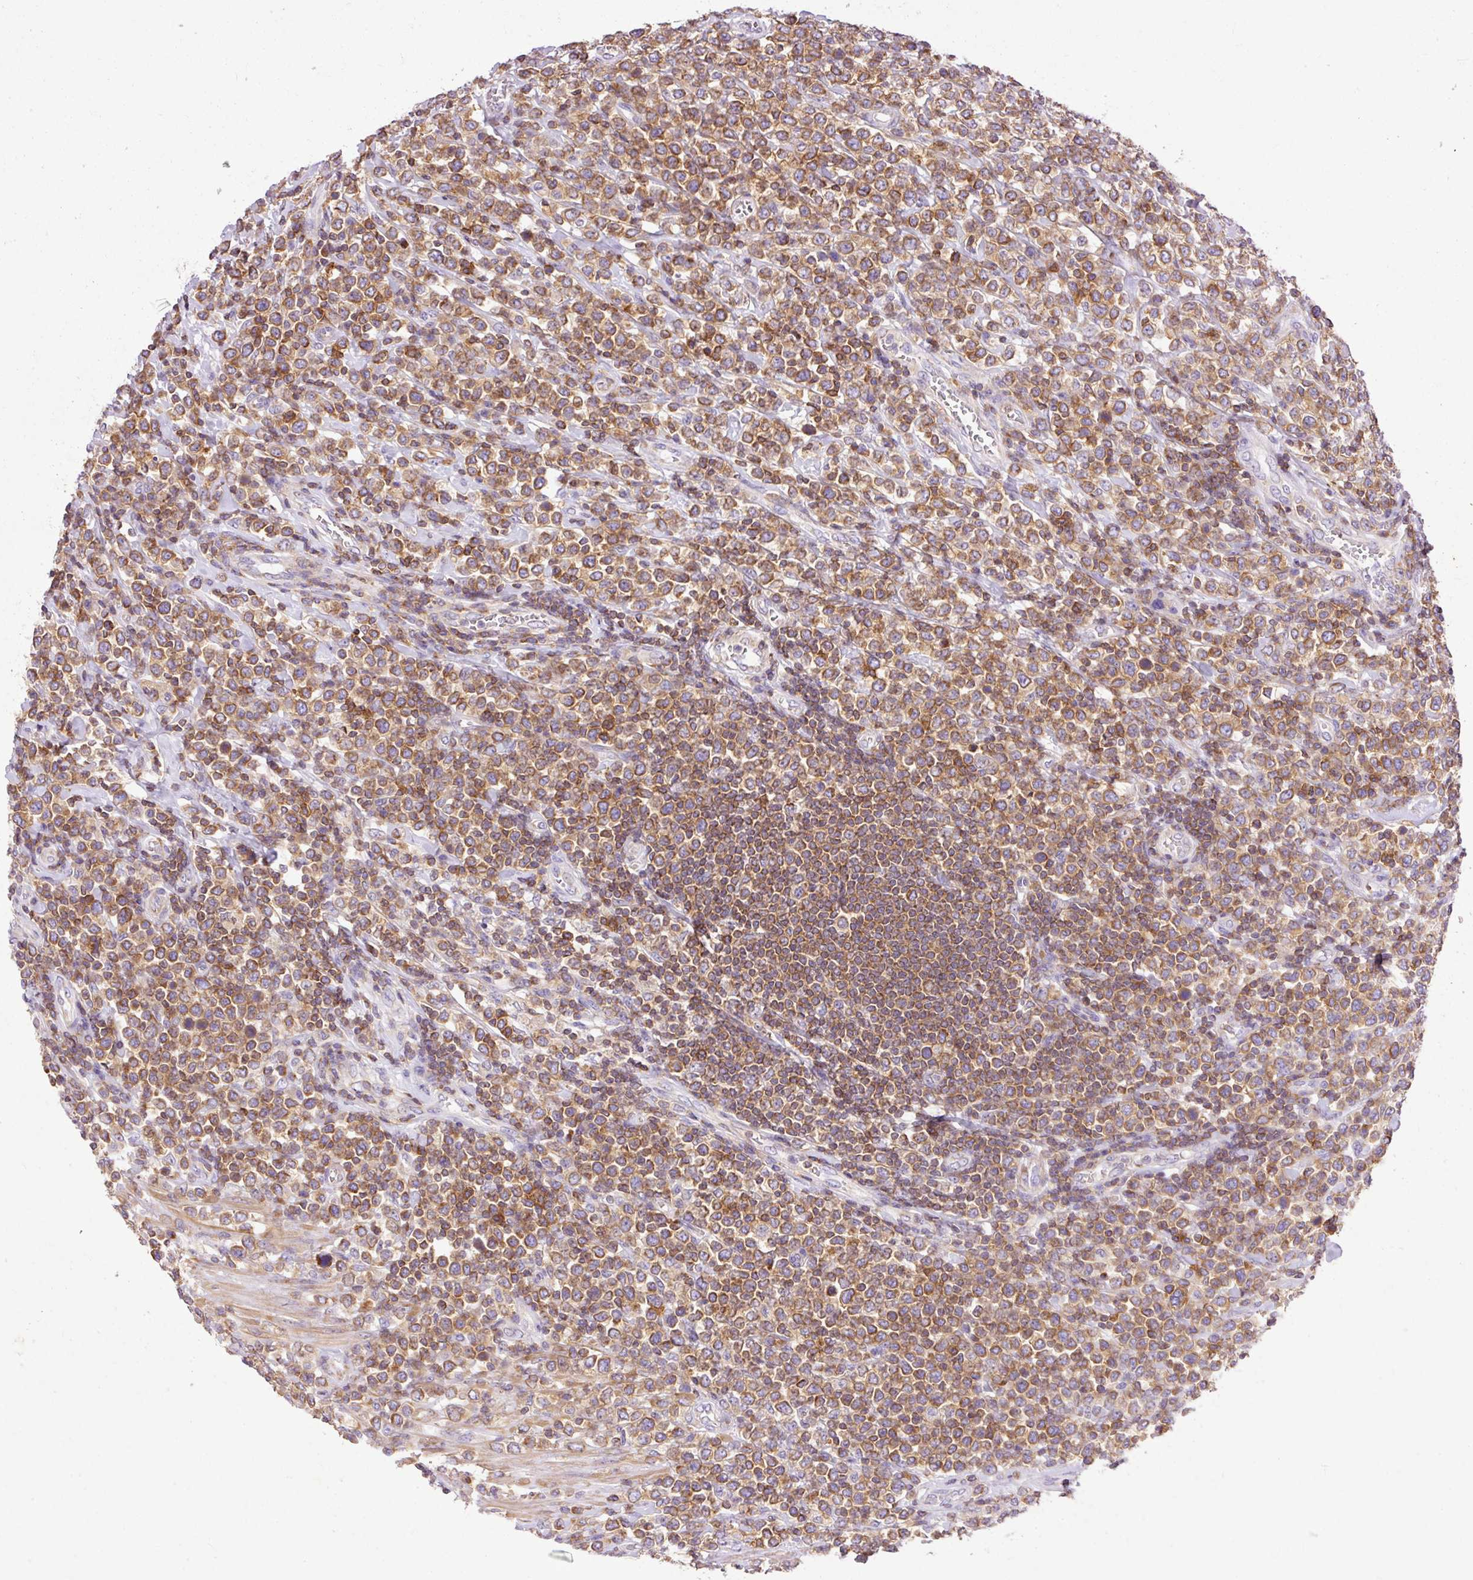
{"staining": {"intensity": "moderate", "quantity": ">75%", "location": "cytoplasmic/membranous"}, "tissue": "lymphoma", "cell_type": "Tumor cells", "image_type": "cancer", "snomed": [{"axis": "morphology", "description": "Malignant lymphoma, non-Hodgkin's type, High grade"}, {"axis": "topography", "description": "Soft tissue"}], "caption": "High-power microscopy captured an IHC histopathology image of high-grade malignant lymphoma, non-Hodgkin's type, revealing moderate cytoplasmic/membranous positivity in about >75% of tumor cells.", "gene": "IMMT", "patient": {"sex": "female", "age": 56}}